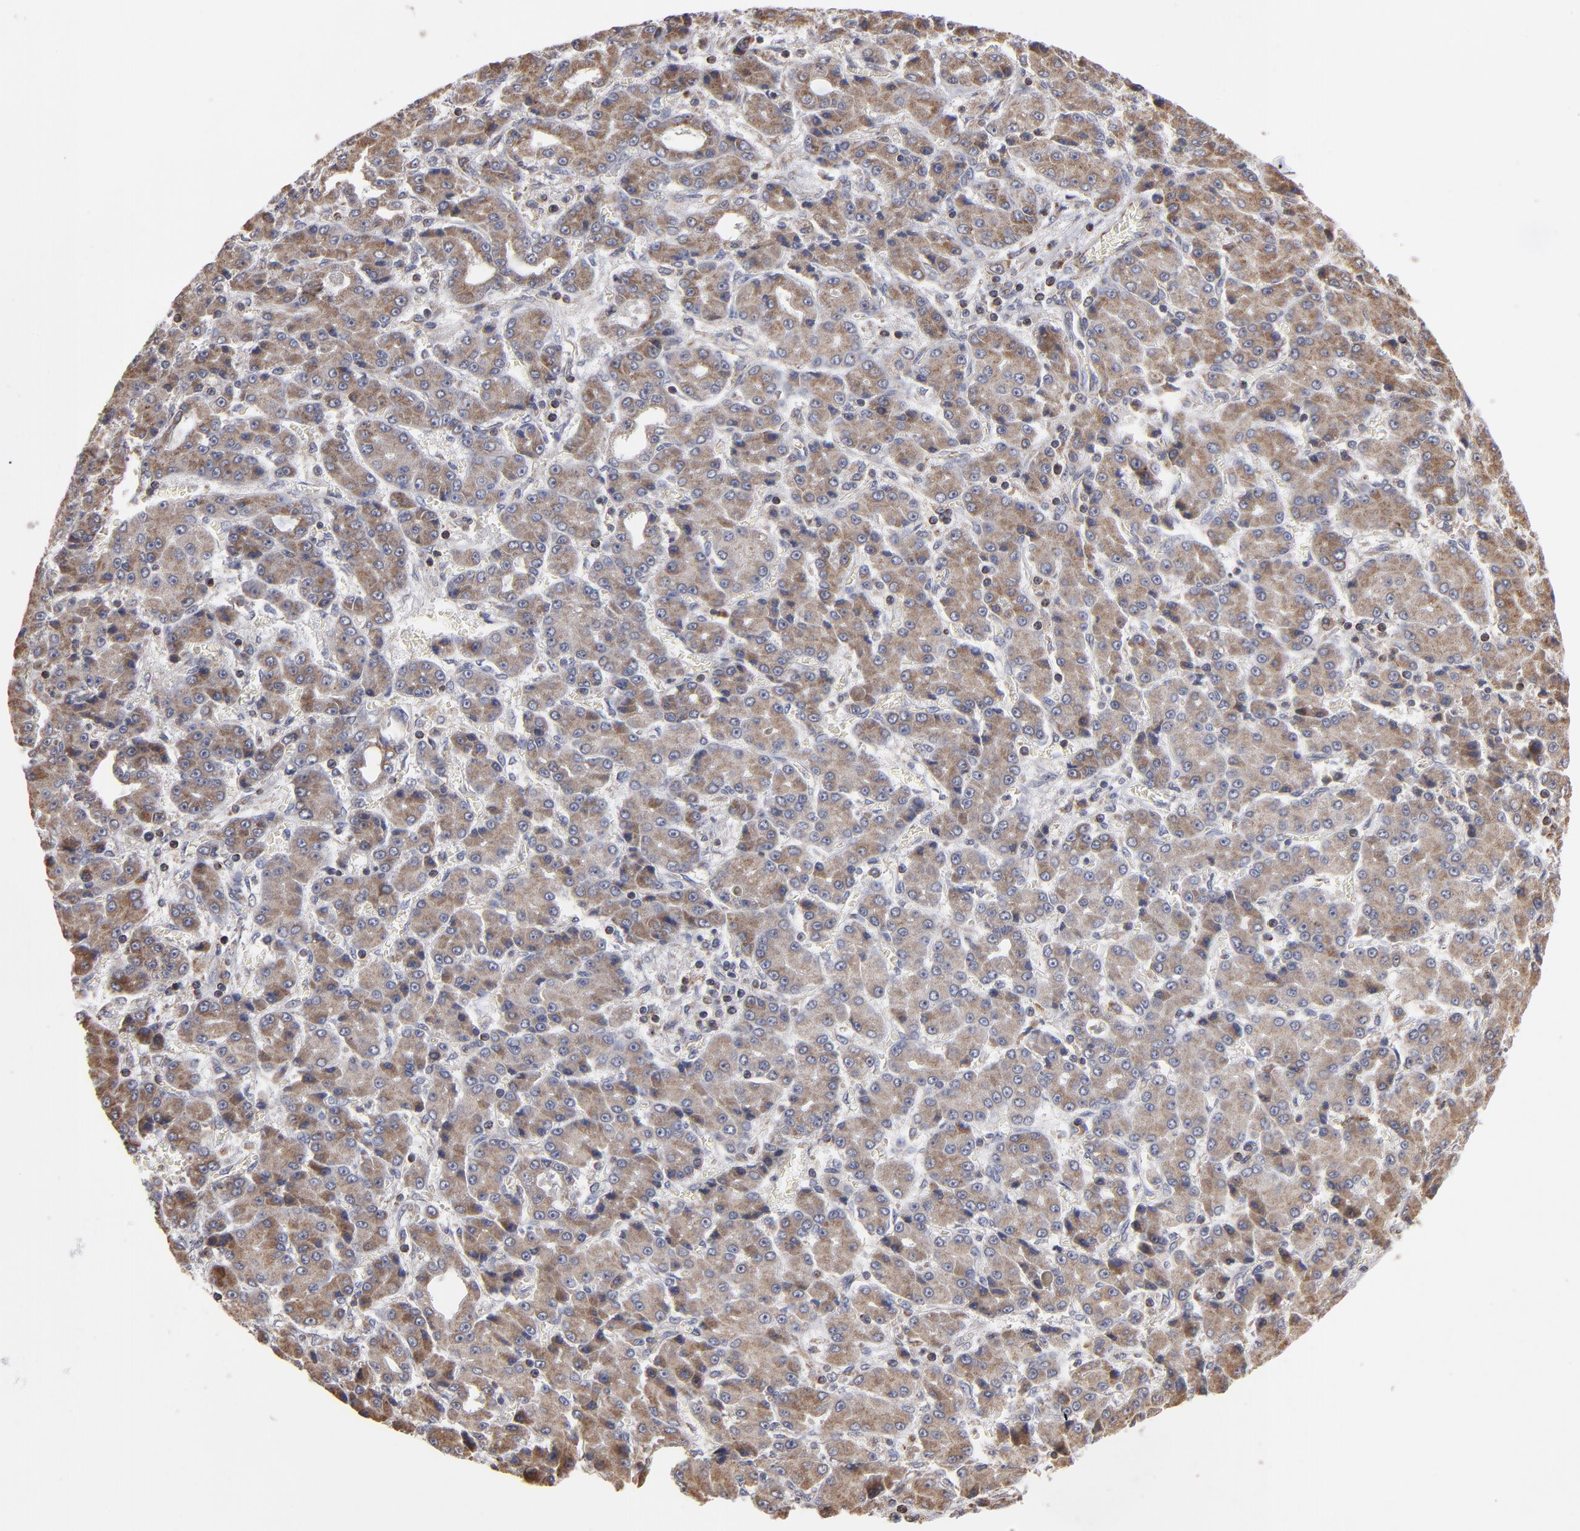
{"staining": {"intensity": "moderate", "quantity": ">75%", "location": "cytoplasmic/membranous"}, "tissue": "liver cancer", "cell_type": "Tumor cells", "image_type": "cancer", "snomed": [{"axis": "morphology", "description": "Carcinoma, Hepatocellular, NOS"}, {"axis": "topography", "description": "Liver"}], "caption": "IHC micrograph of human hepatocellular carcinoma (liver) stained for a protein (brown), which displays medium levels of moderate cytoplasmic/membranous positivity in about >75% of tumor cells.", "gene": "MIPOL1", "patient": {"sex": "male", "age": 69}}